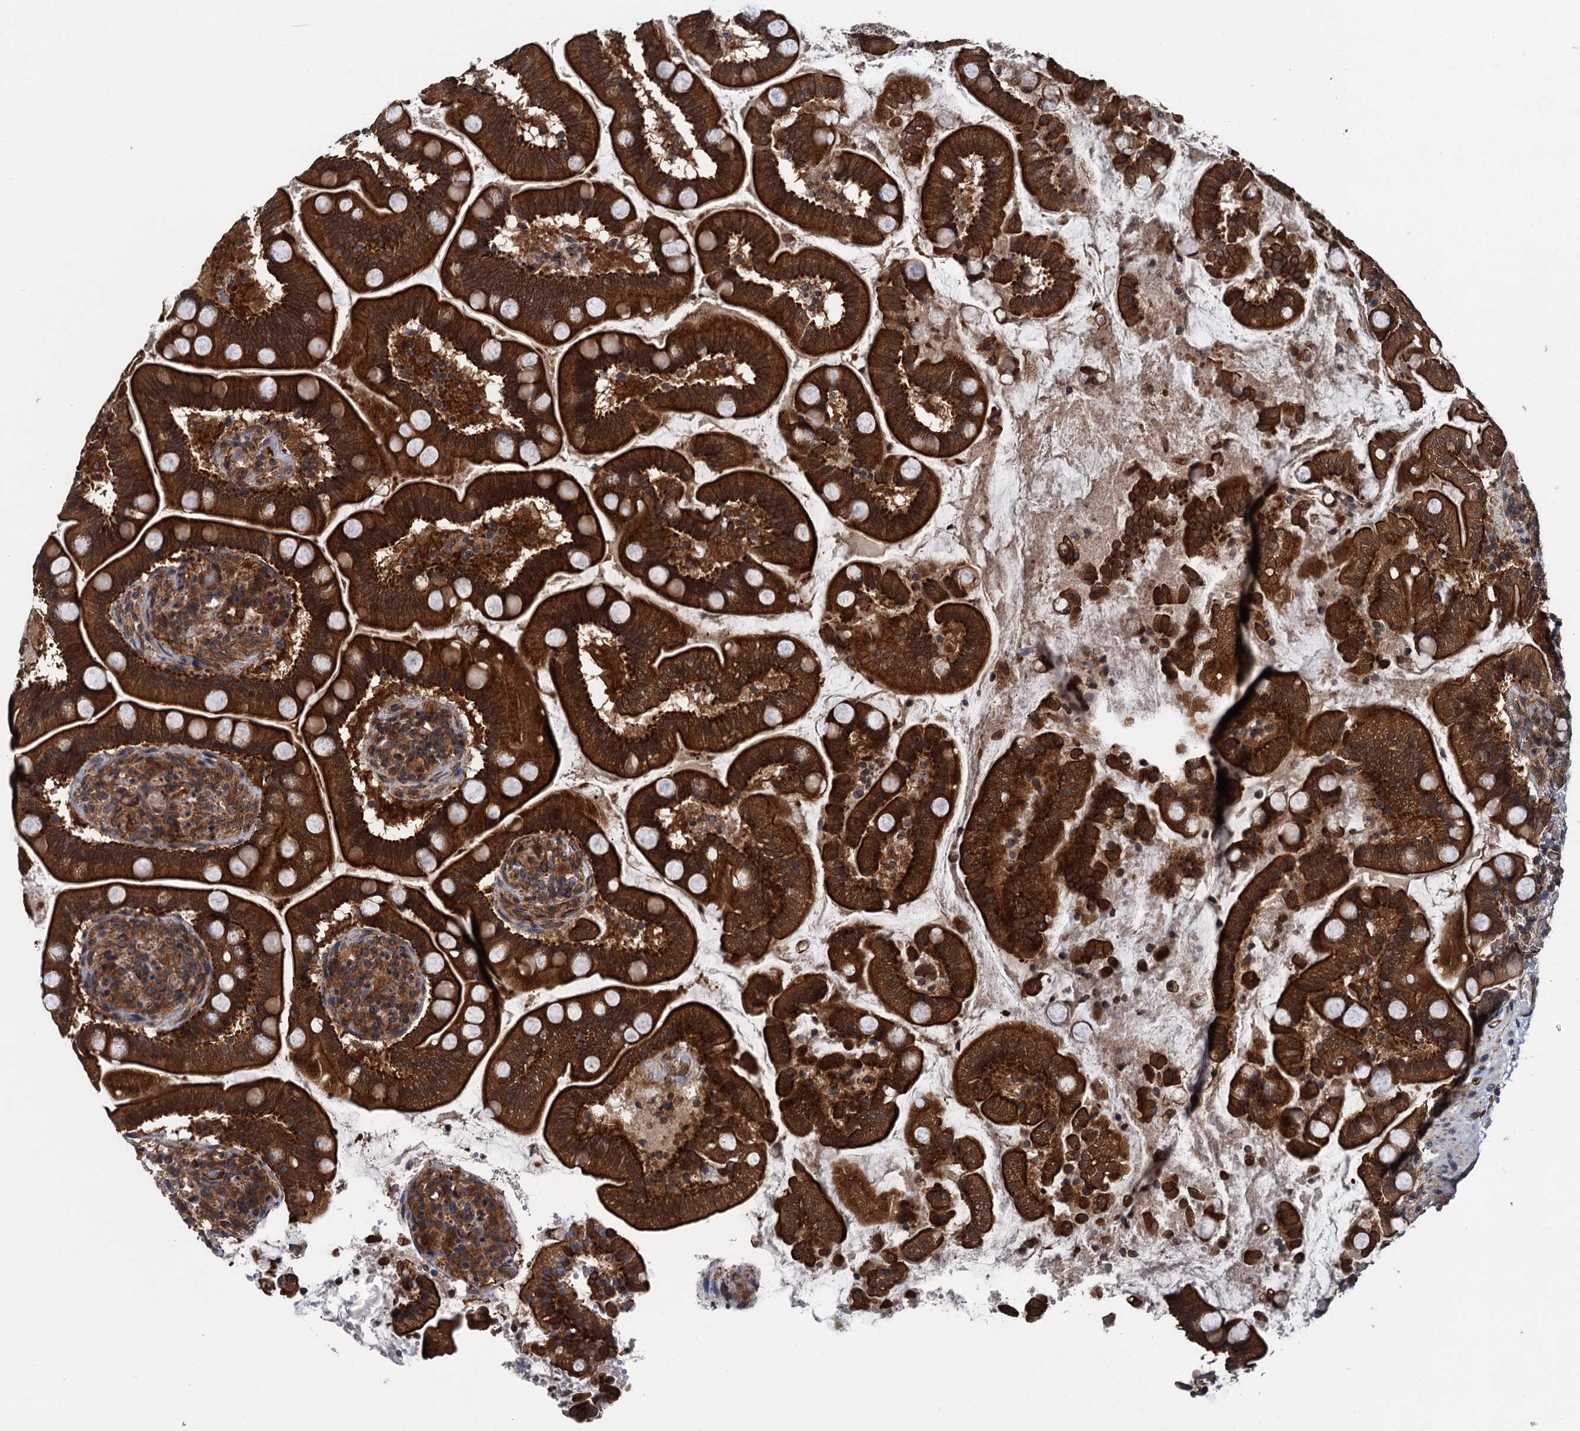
{"staining": {"intensity": "strong", "quantity": ">75%", "location": "cytoplasmic/membranous"}, "tissue": "small intestine", "cell_type": "Glandular cells", "image_type": "normal", "snomed": [{"axis": "morphology", "description": "Normal tissue, NOS"}, {"axis": "topography", "description": "Small intestine"}], "caption": "Strong cytoplasmic/membranous expression for a protein is identified in approximately >75% of glandular cells of unremarkable small intestine using IHC.", "gene": "ZFYVE19", "patient": {"sex": "female", "age": 64}}